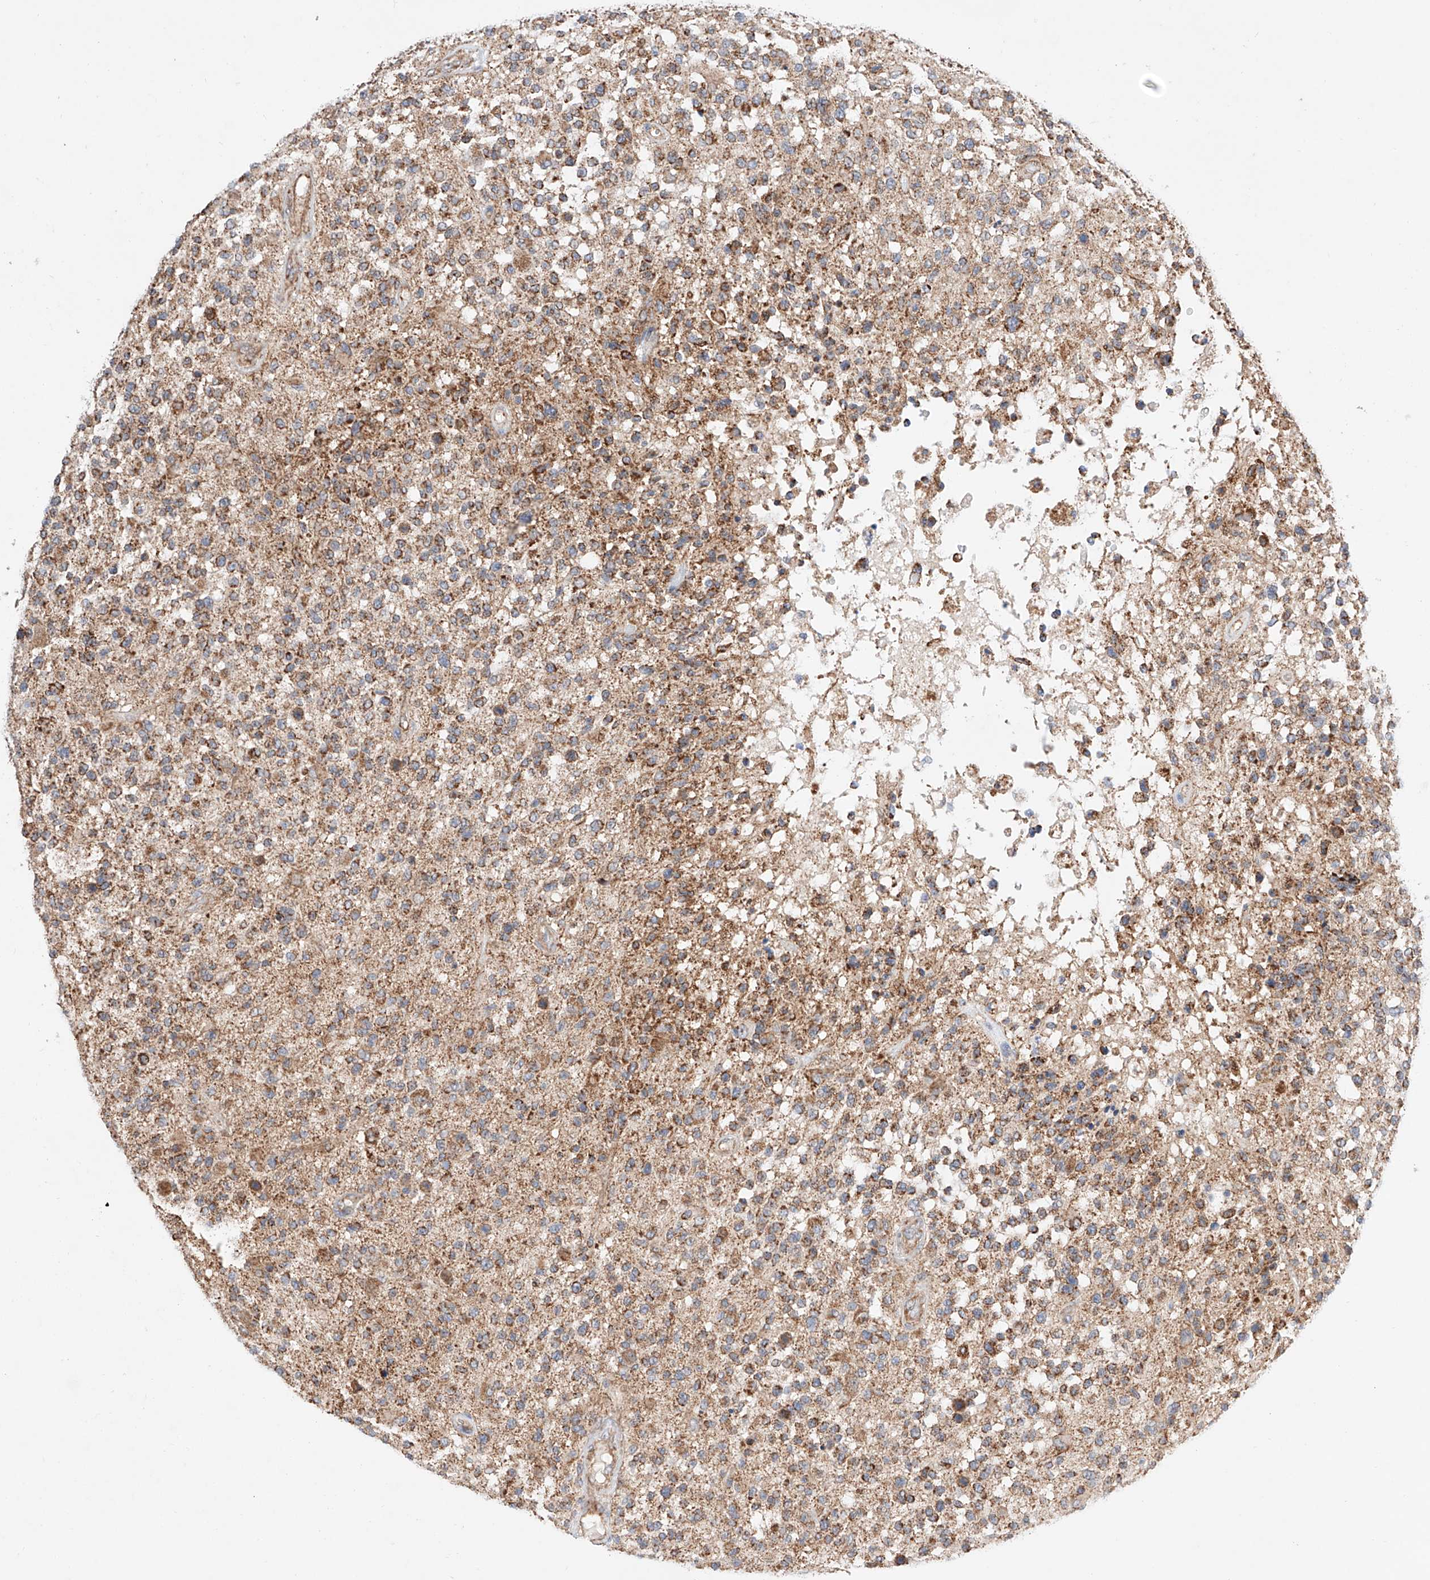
{"staining": {"intensity": "moderate", "quantity": ">75%", "location": "cytoplasmic/membranous"}, "tissue": "glioma", "cell_type": "Tumor cells", "image_type": "cancer", "snomed": [{"axis": "morphology", "description": "Glioma, malignant, High grade"}, {"axis": "morphology", "description": "Glioblastoma, NOS"}, {"axis": "topography", "description": "Brain"}], "caption": "Protein analysis of glioma tissue shows moderate cytoplasmic/membranous staining in about >75% of tumor cells. The staining is performed using DAB (3,3'-diaminobenzidine) brown chromogen to label protein expression. The nuclei are counter-stained blue using hematoxylin.", "gene": "KTI12", "patient": {"sex": "male", "age": 60}}